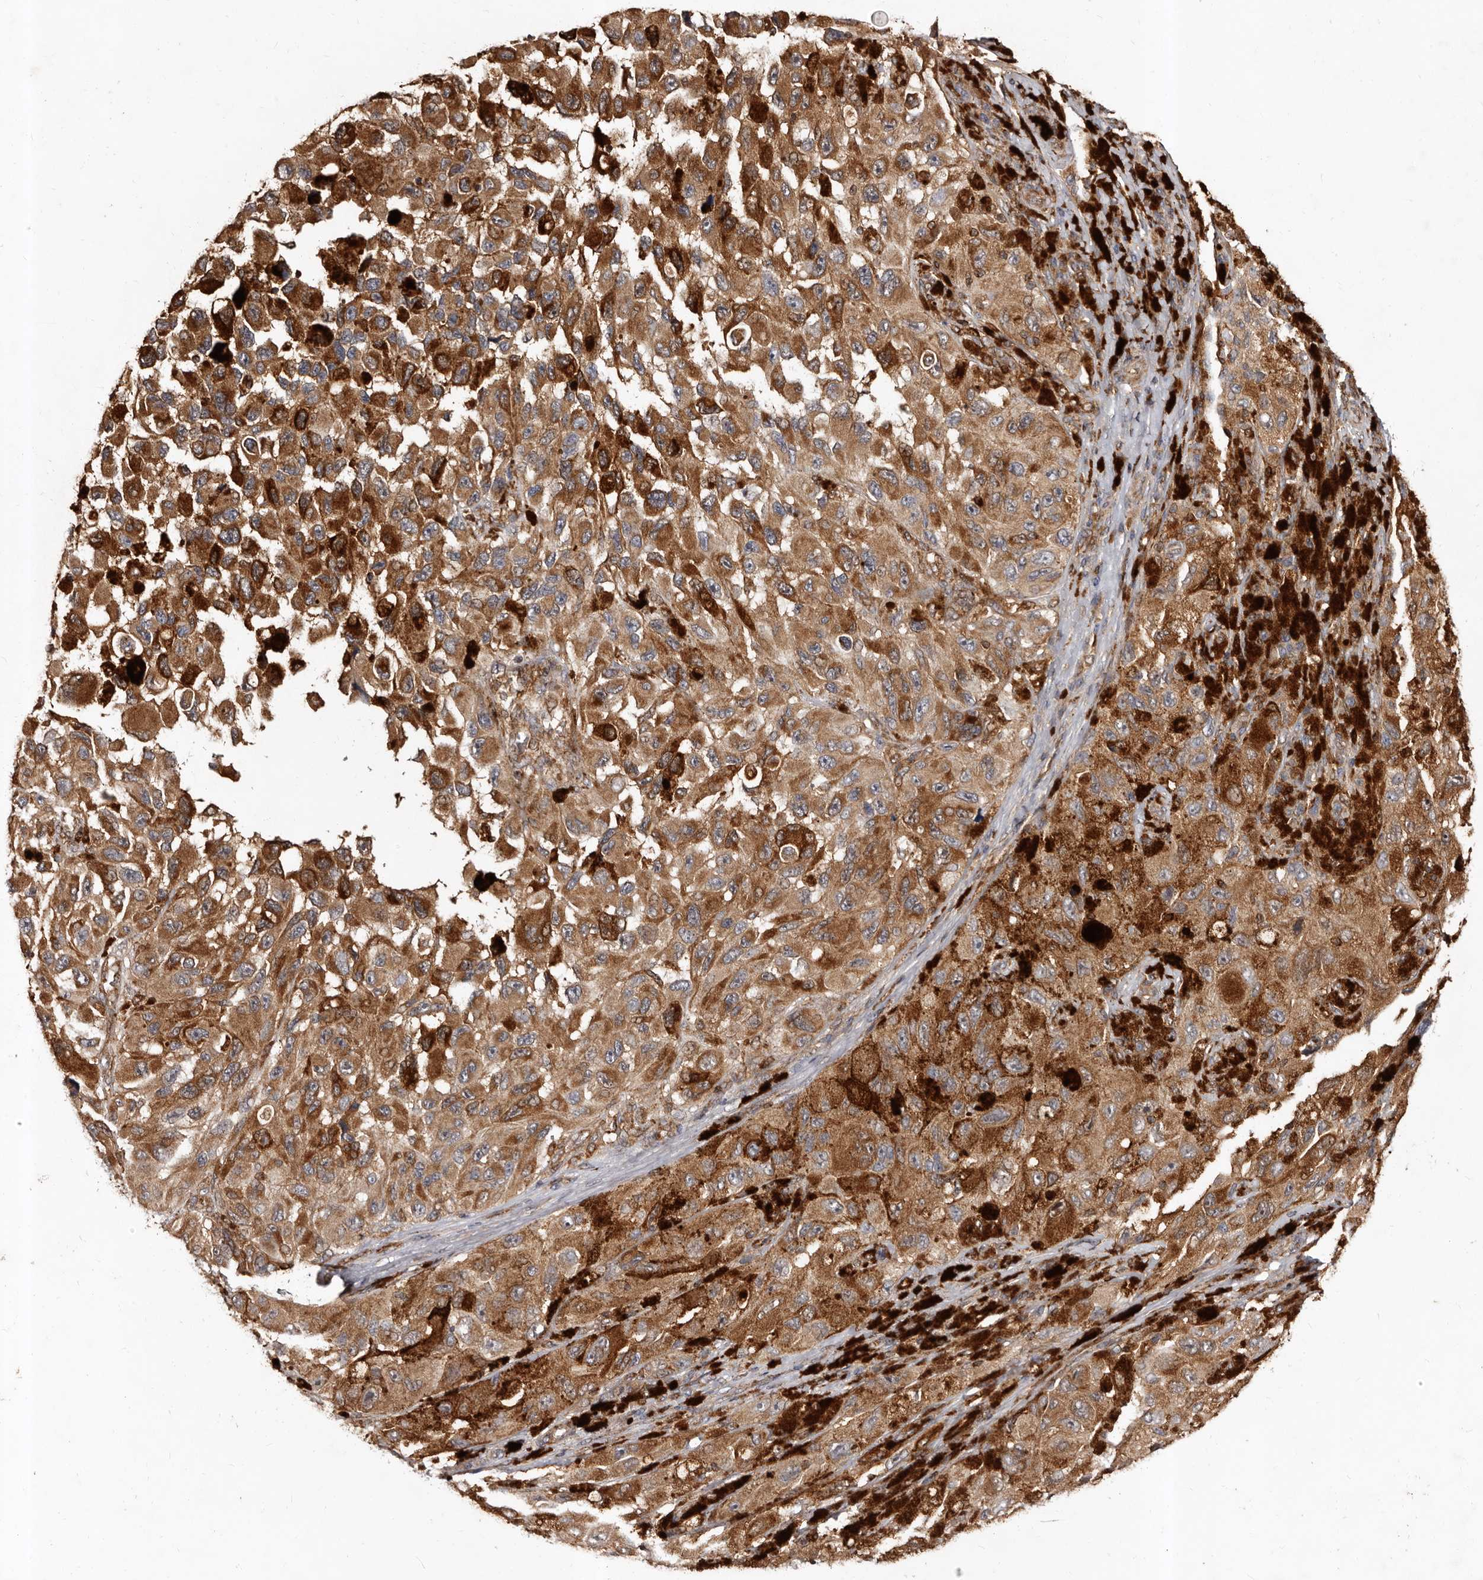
{"staining": {"intensity": "moderate", "quantity": ">75%", "location": "cytoplasmic/membranous"}, "tissue": "melanoma", "cell_type": "Tumor cells", "image_type": "cancer", "snomed": [{"axis": "morphology", "description": "Malignant melanoma, NOS"}, {"axis": "topography", "description": "Skin"}], "caption": "The image exhibits a brown stain indicating the presence of a protein in the cytoplasmic/membranous of tumor cells in melanoma.", "gene": "BAX", "patient": {"sex": "female", "age": 73}}